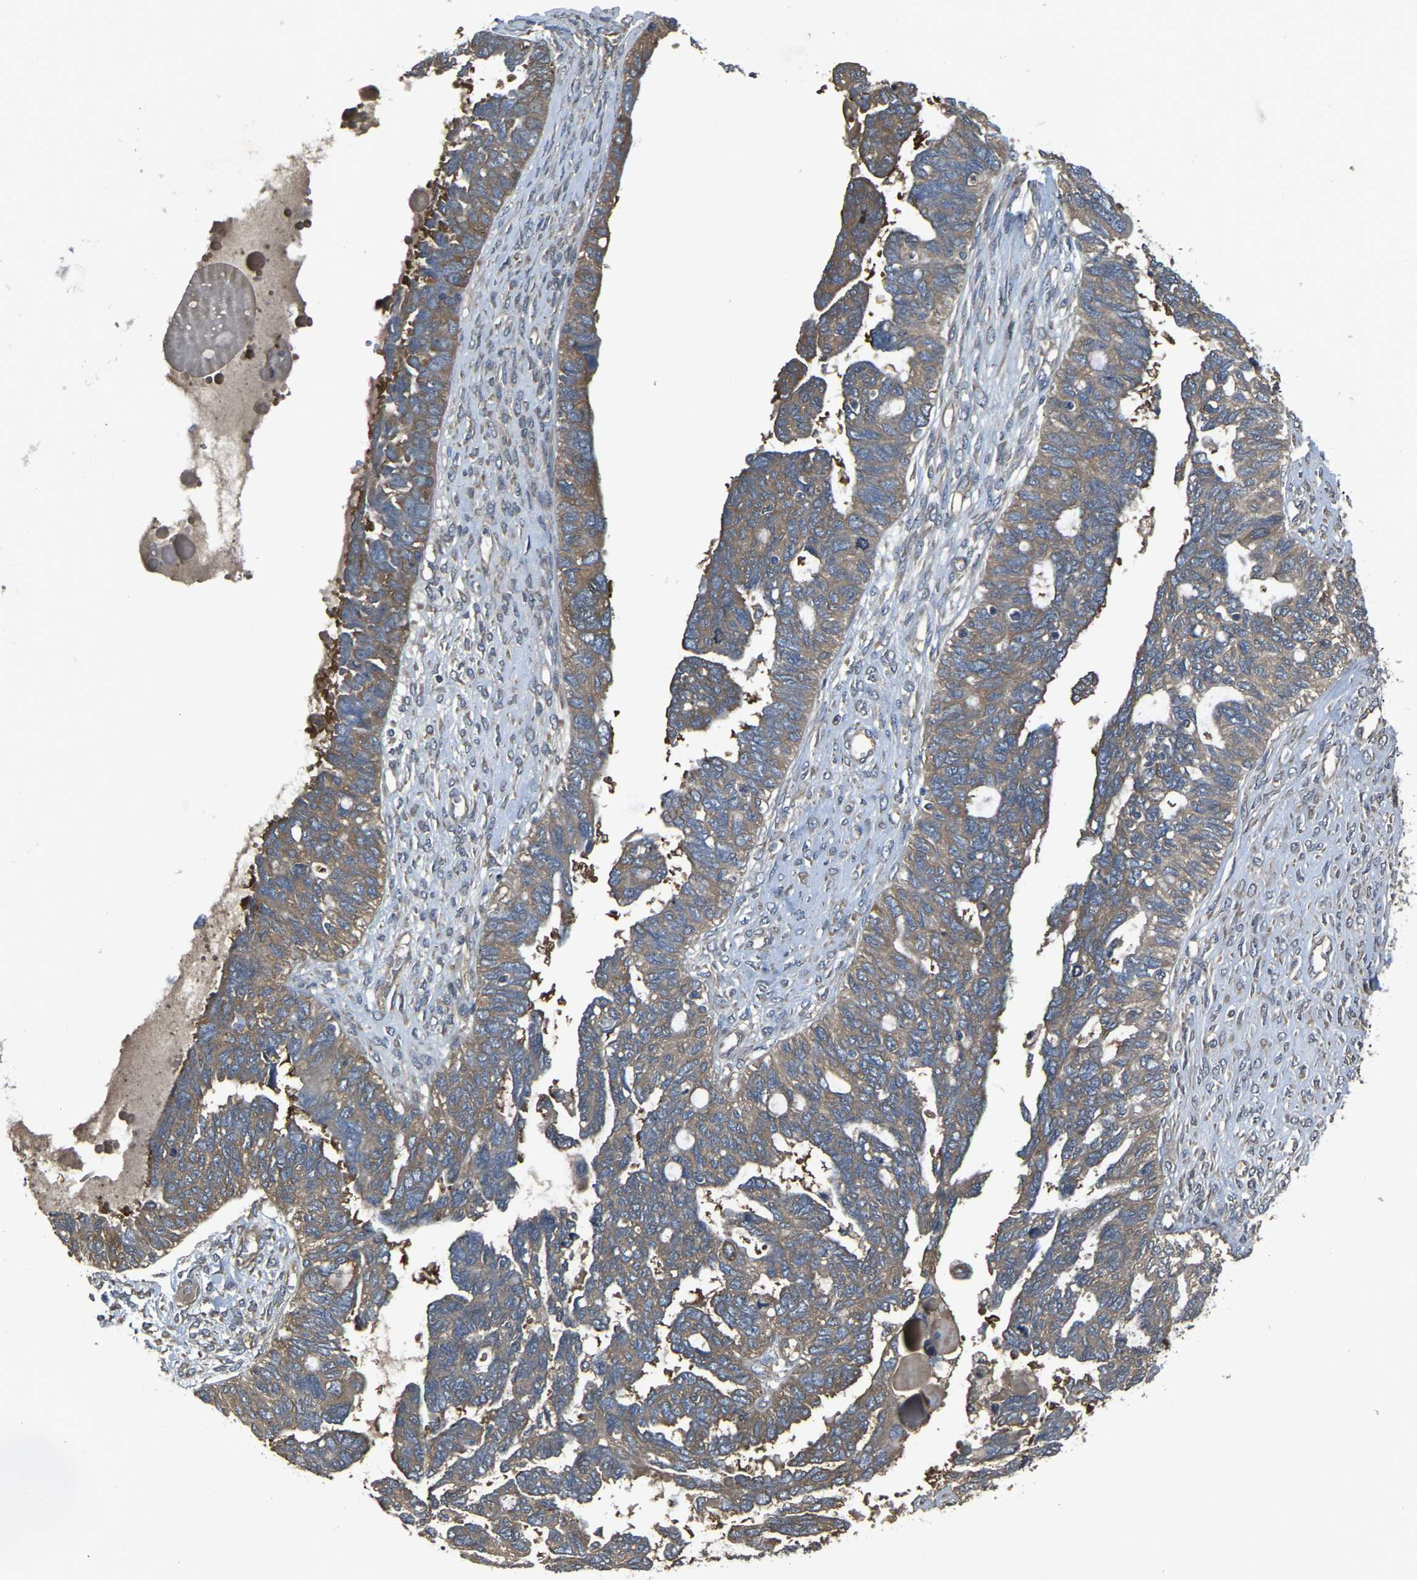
{"staining": {"intensity": "moderate", "quantity": ">75%", "location": "cytoplasmic/membranous"}, "tissue": "ovarian cancer", "cell_type": "Tumor cells", "image_type": "cancer", "snomed": [{"axis": "morphology", "description": "Cystadenocarcinoma, serous, NOS"}, {"axis": "topography", "description": "Ovary"}], "caption": "Immunohistochemical staining of serous cystadenocarcinoma (ovarian) displays medium levels of moderate cytoplasmic/membranous protein expression in approximately >75% of tumor cells.", "gene": "AIMP1", "patient": {"sex": "female", "age": 79}}